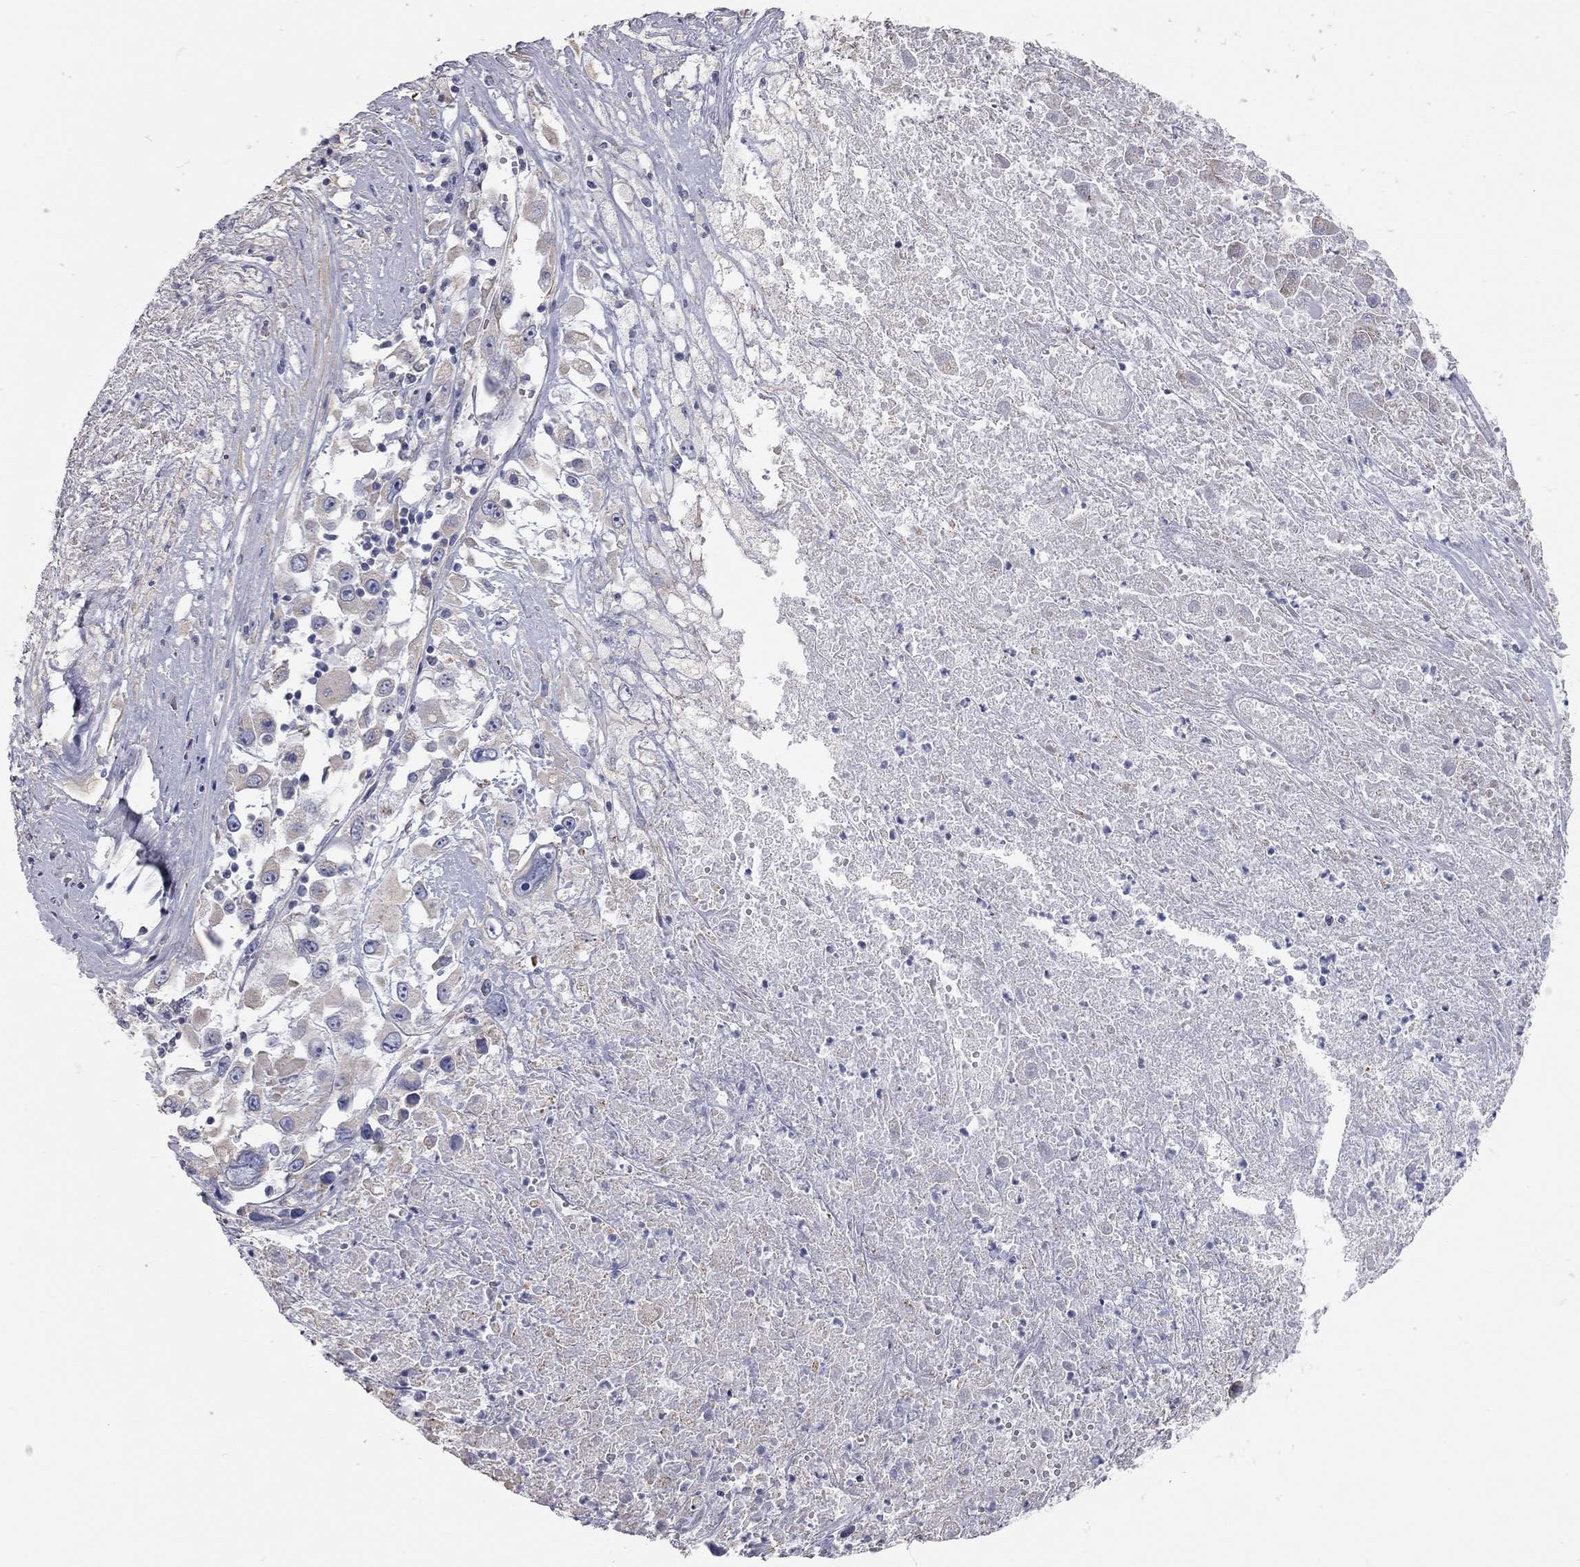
{"staining": {"intensity": "negative", "quantity": "none", "location": "none"}, "tissue": "melanoma", "cell_type": "Tumor cells", "image_type": "cancer", "snomed": [{"axis": "morphology", "description": "Malignant melanoma, Metastatic site"}, {"axis": "topography", "description": "Lymph node"}], "caption": "IHC photomicrograph of melanoma stained for a protein (brown), which shows no staining in tumor cells.", "gene": "C10orf90", "patient": {"sex": "male", "age": 50}}